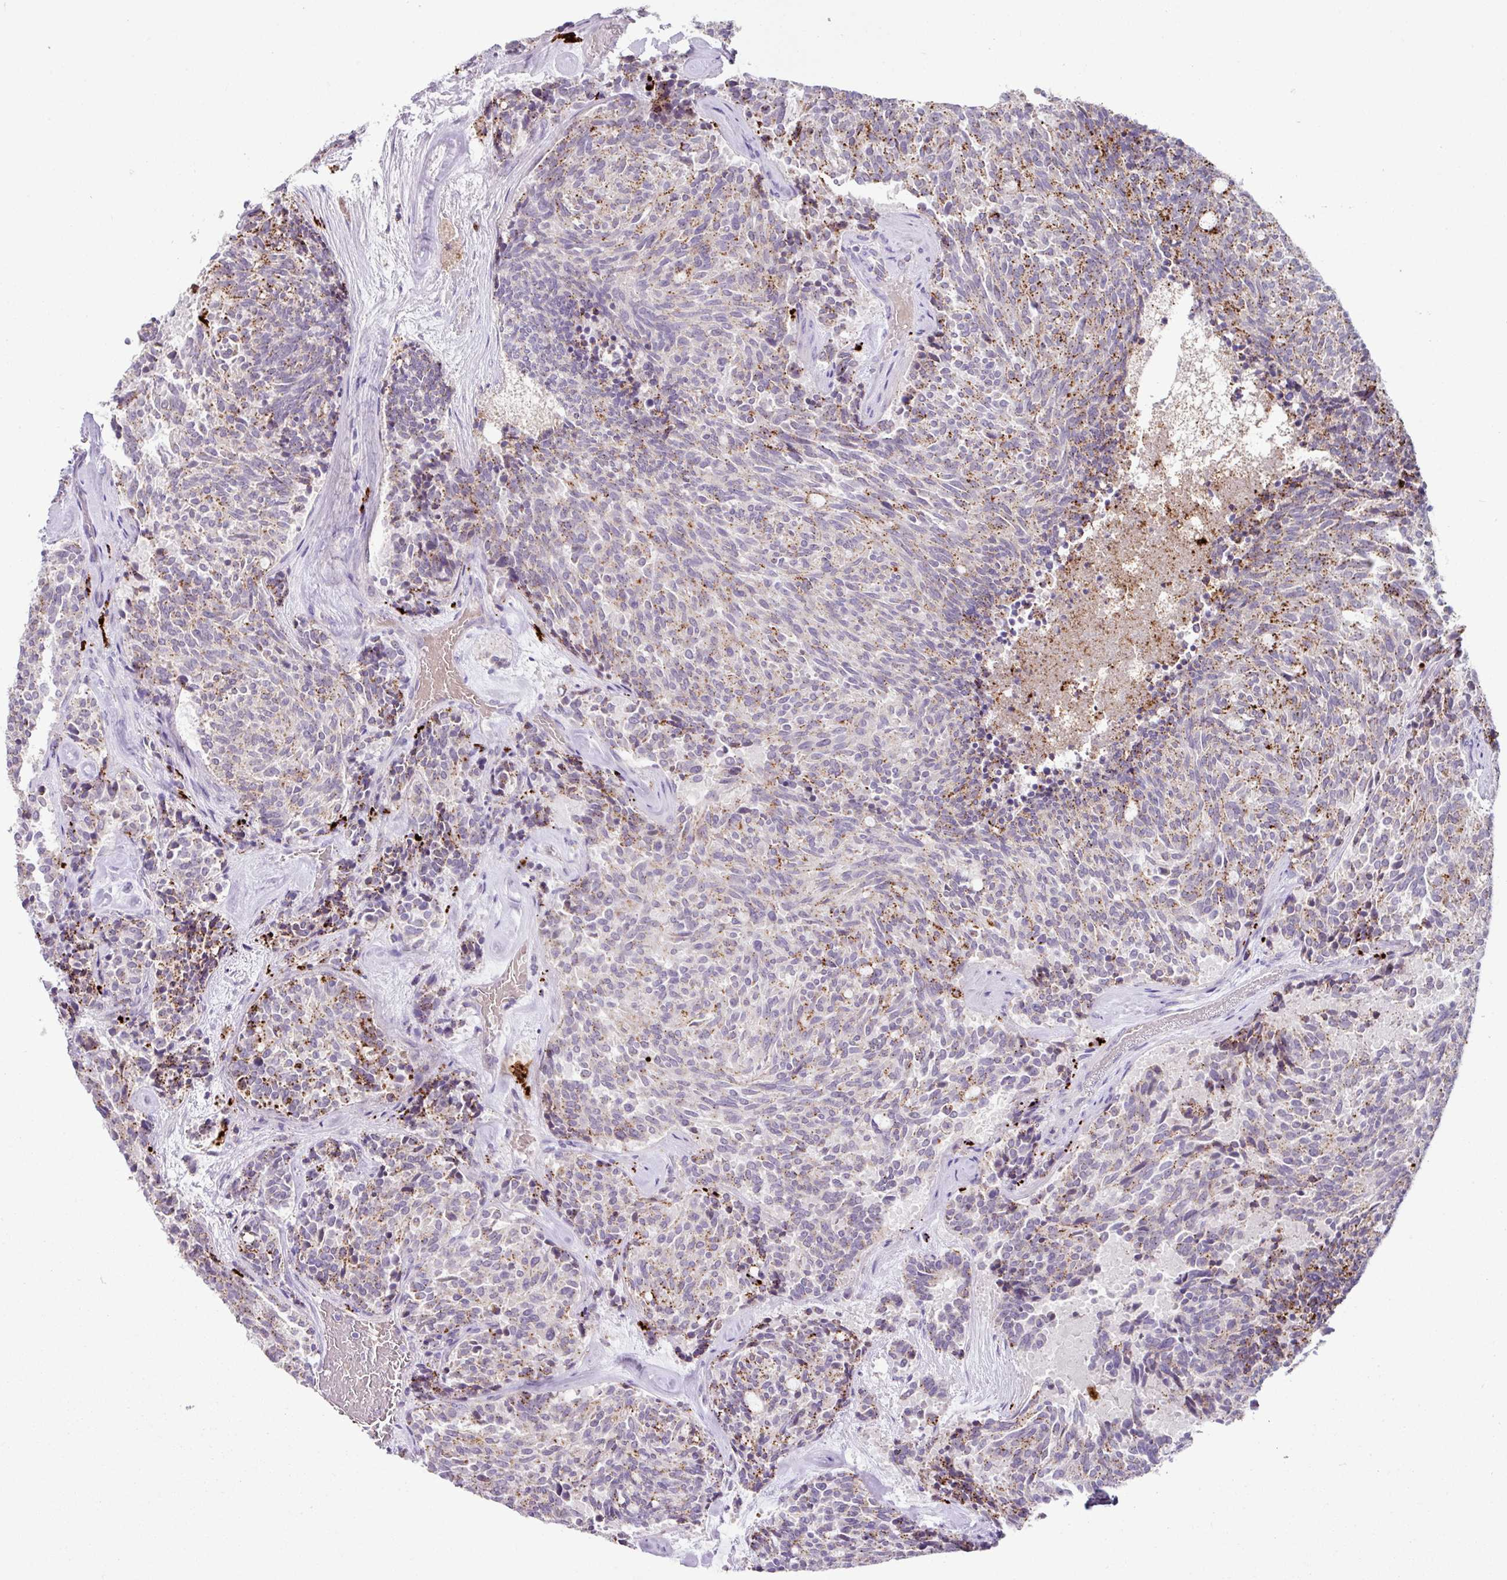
{"staining": {"intensity": "moderate", "quantity": "25%-75%", "location": "cytoplasmic/membranous"}, "tissue": "carcinoid", "cell_type": "Tumor cells", "image_type": "cancer", "snomed": [{"axis": "morphology", "description": "Carcinoid, malignant, NOS"}, {"axis": "topography", "description": "Pancreas"}], "caption": "This histopathology image demonstrates IHC staining of human carcinoid, with medium moderate cytoplasmic/membranous expression in about 25%-75% of tumor cells.", "gene": "PLEKHH3", "patient": {"sex": "female", "age": 54}}